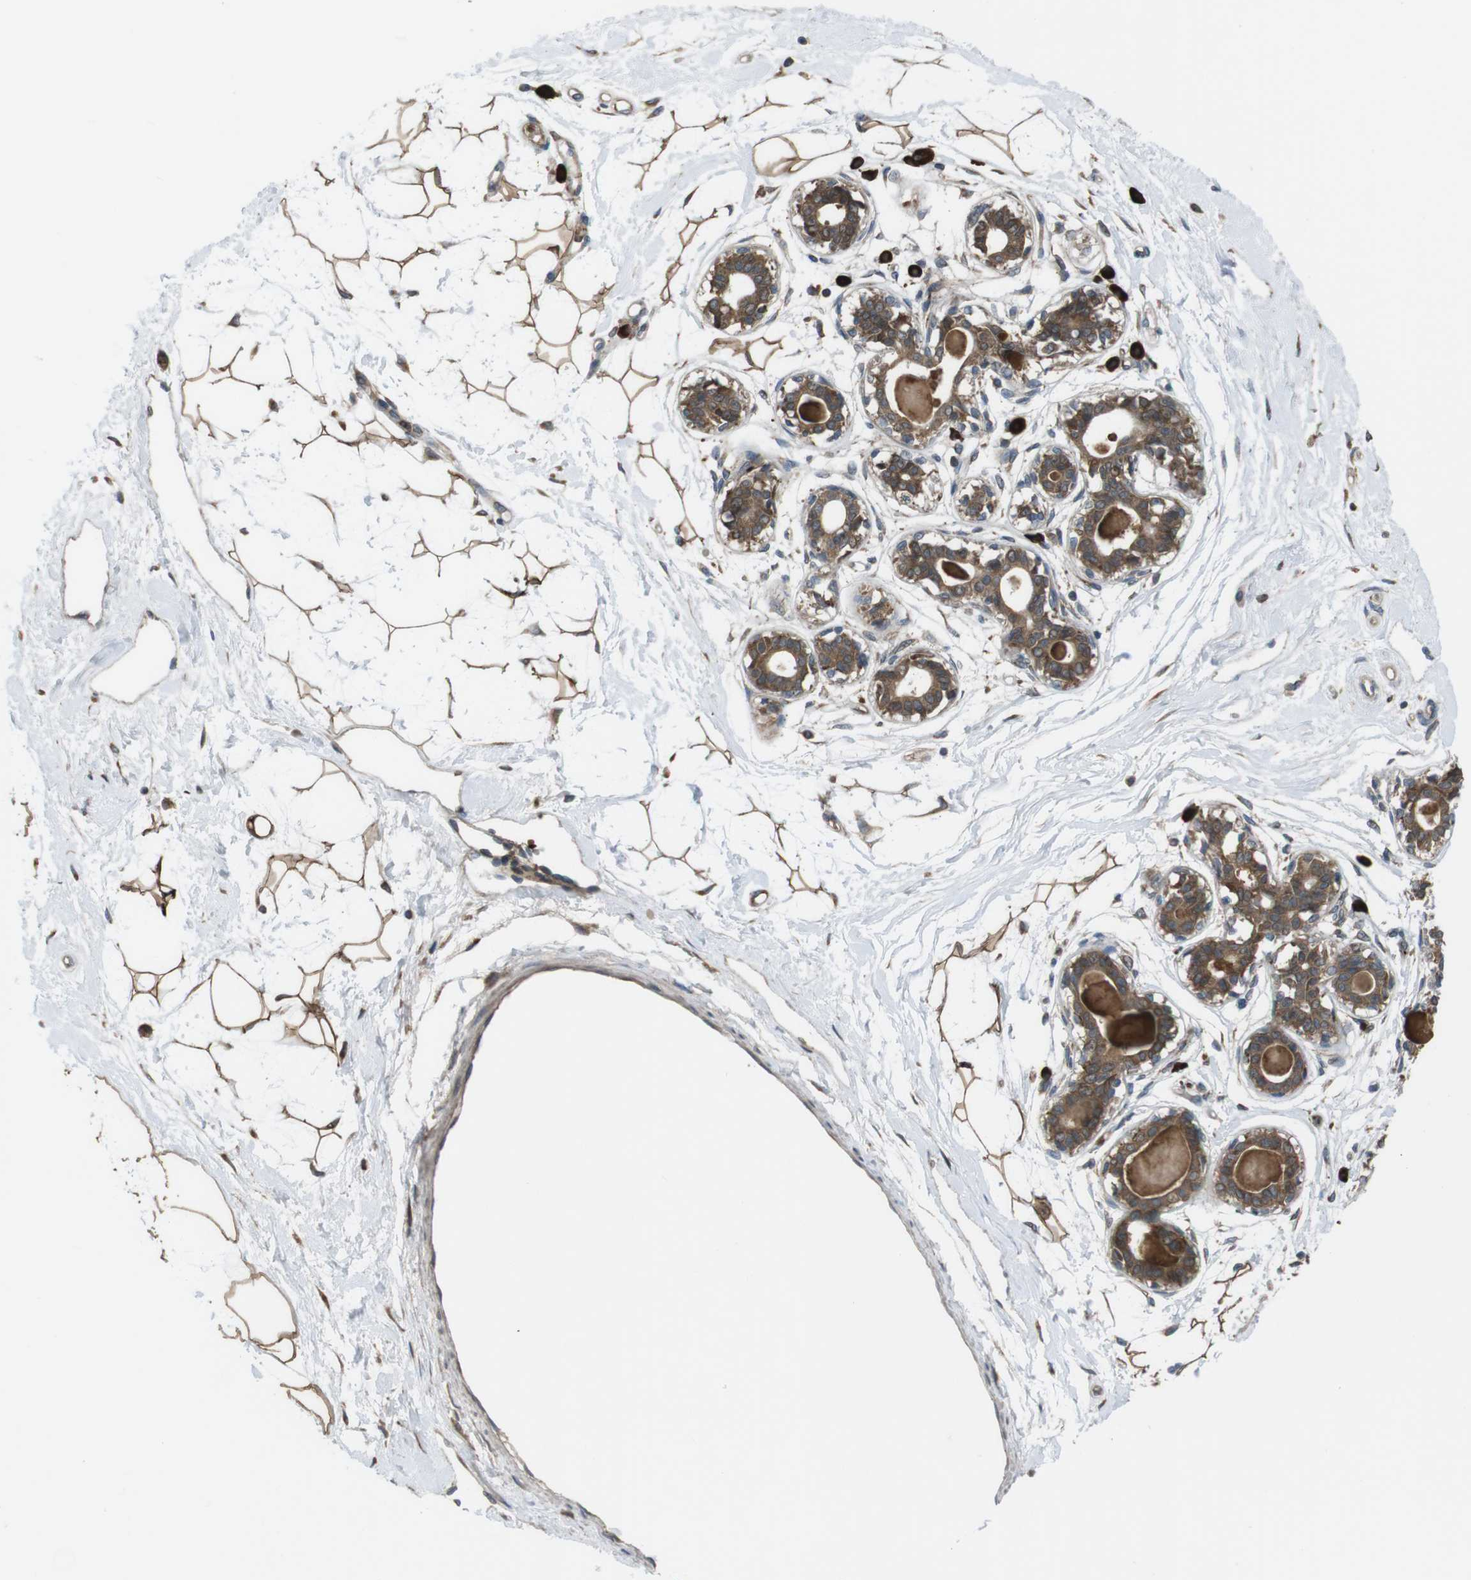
{"staining": {"intensity": "moderate", "quantity": "25%-75%", "location": "cytoplasmic/membranous"}, "tissue": "breast", "cell_type": "Adipocytes", "image_type": "normal", "snomed": [{"axis": "morphology", "description": "Normal tissue, NOS"}, {"axis": "topography", "description": "Breast"}], "caption": "Immunohistochemical staining of unremarkable human breast displays 25%-75% levels of moderate cytoplasmic/membranous protein positivity in about 25%-75% of adipocytes. The protein of interest is shown in brown color, while the nuclei are stained blue.", "gene": "SSR3", "patient": {"sex": "female", "age": 45}}